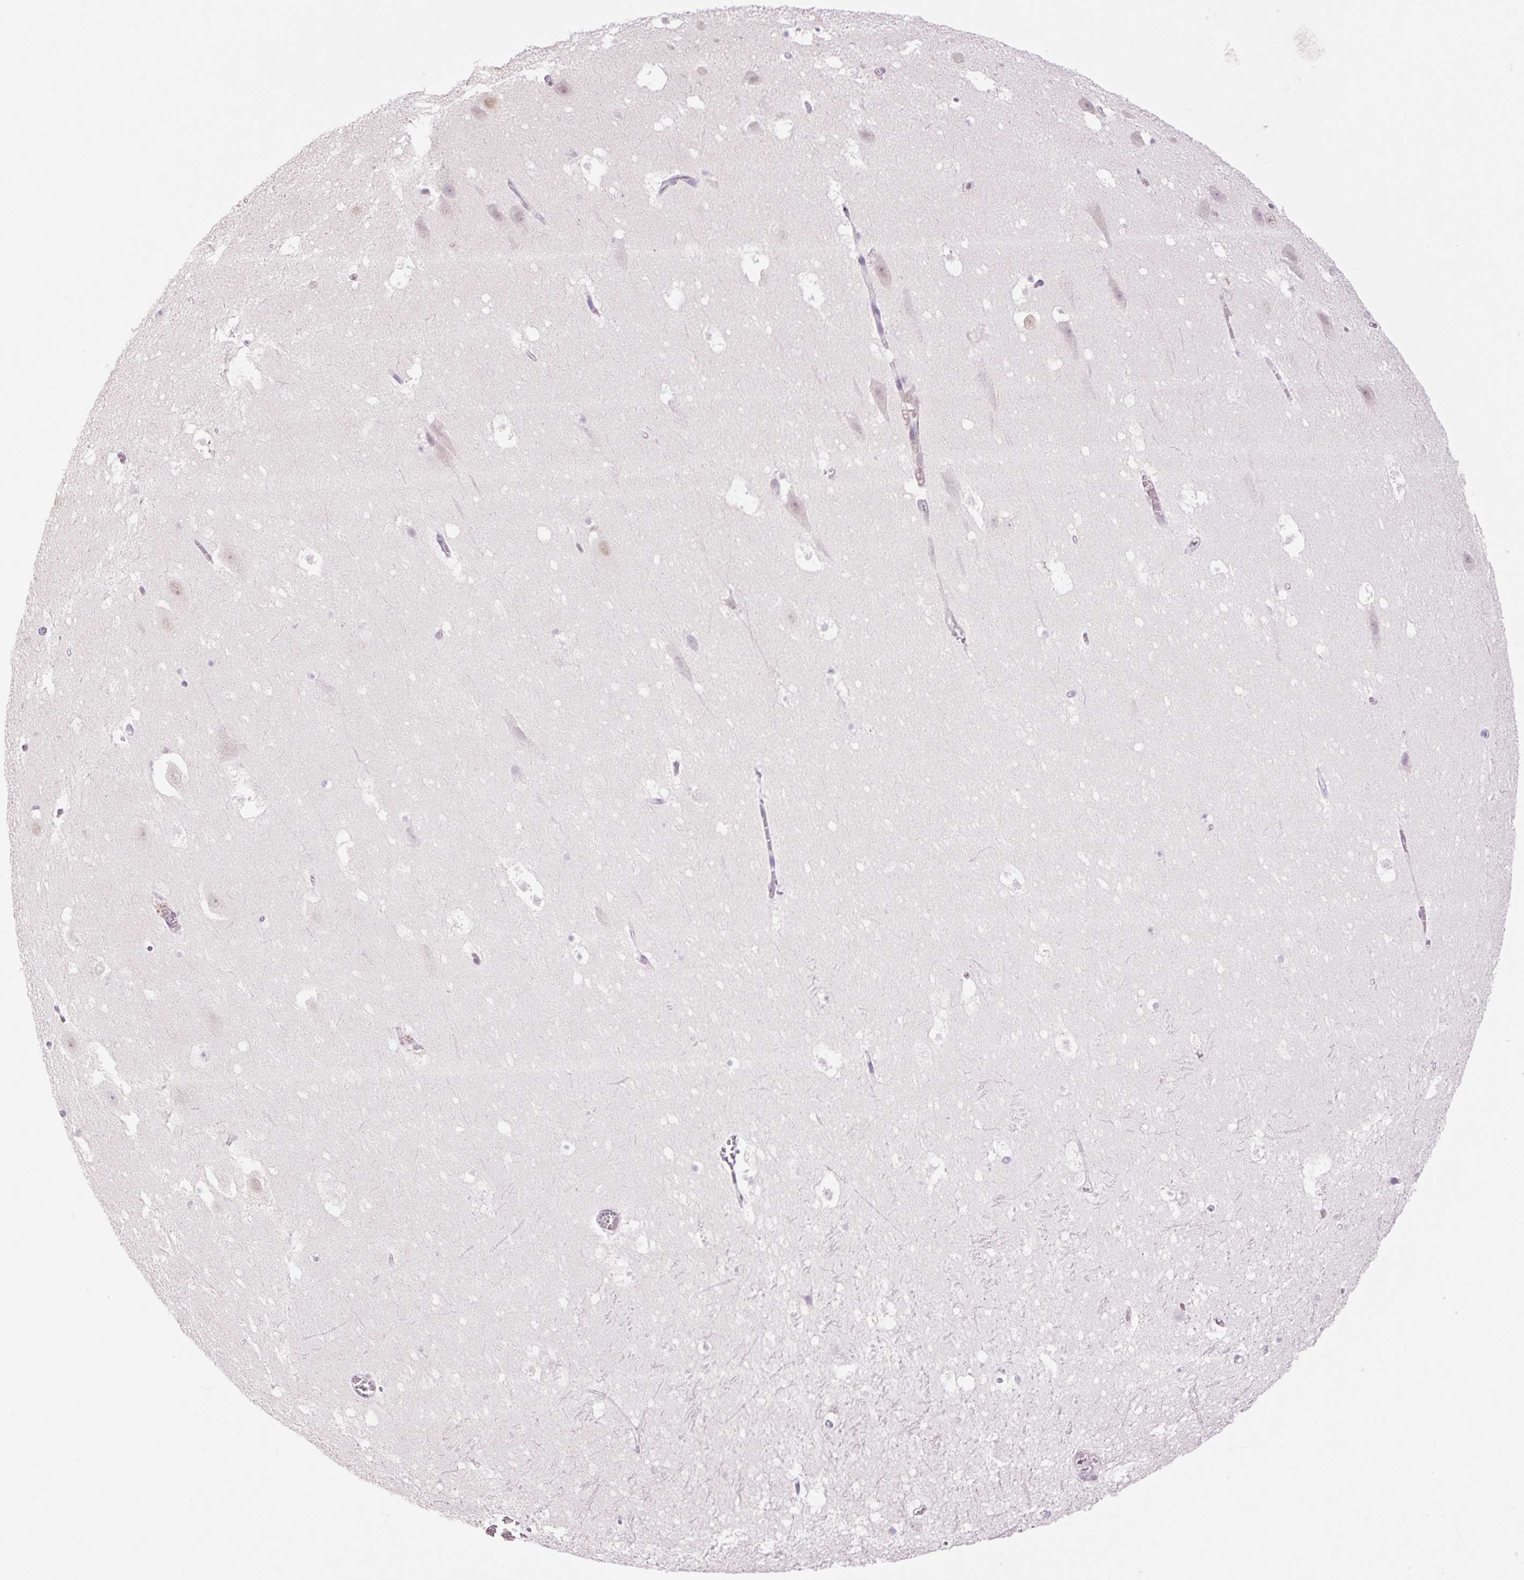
{"staining": {"intensity": "weak", "quantity": "<25%", "location": "cytoplasmic/membranous"}, "tissue": "hippocampus", "cell_type": "Glial cells", "image_type": "normal", "snomed": [{"axis": "morphology", "description": "Normal tissue, NOS"}, {"axis": "topography", "description": "Hippocampus"}], "caption": "Glial cells are negative for brown protein staining in normal hippocampus. Nuclei are stained in blue.", "gene": "COL5A1", "patient": {"sex": "female", "age": 42}}